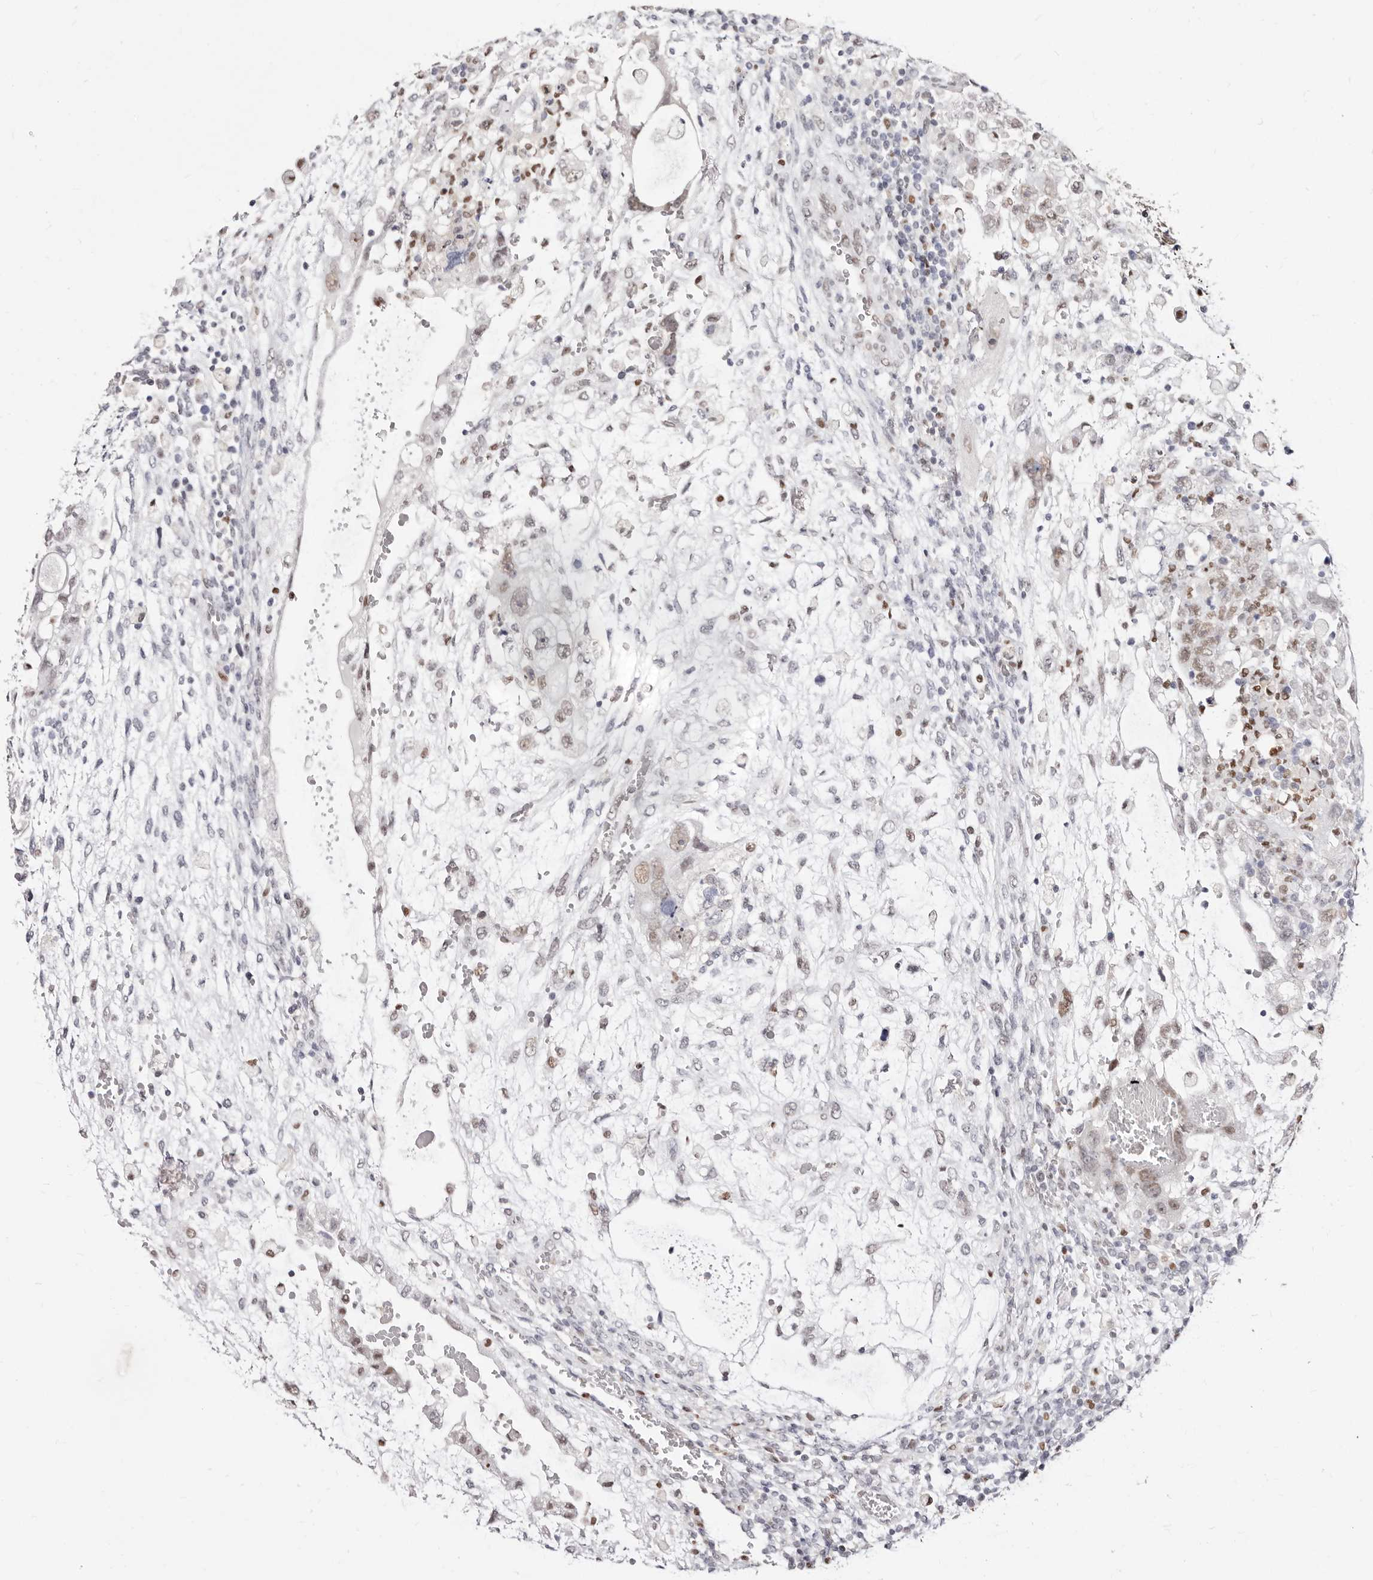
{"staining": {"intensity": "weak", "quantity": "25%-75%", "location": "nuclear"}, "tissue": "testis cancer", "cell_type": "Tumor cells", "image_type": "cancer", "snomed": [{"axis": "morphology", "description": "Carcinoma, Embryonal, NOS"}, {"axis": "topography", "description": "Testis"}], "caption": "A low amount of weak nuclear positivity is present in approximately 25%-75% of tumor cells in testis cancer (embryonal carcinoma) tissue. (brown staining indicates protein expression, while blue staining denotes nuclei).", "gene": "TKT", "patient": {"sex": "male", "age": 36}}